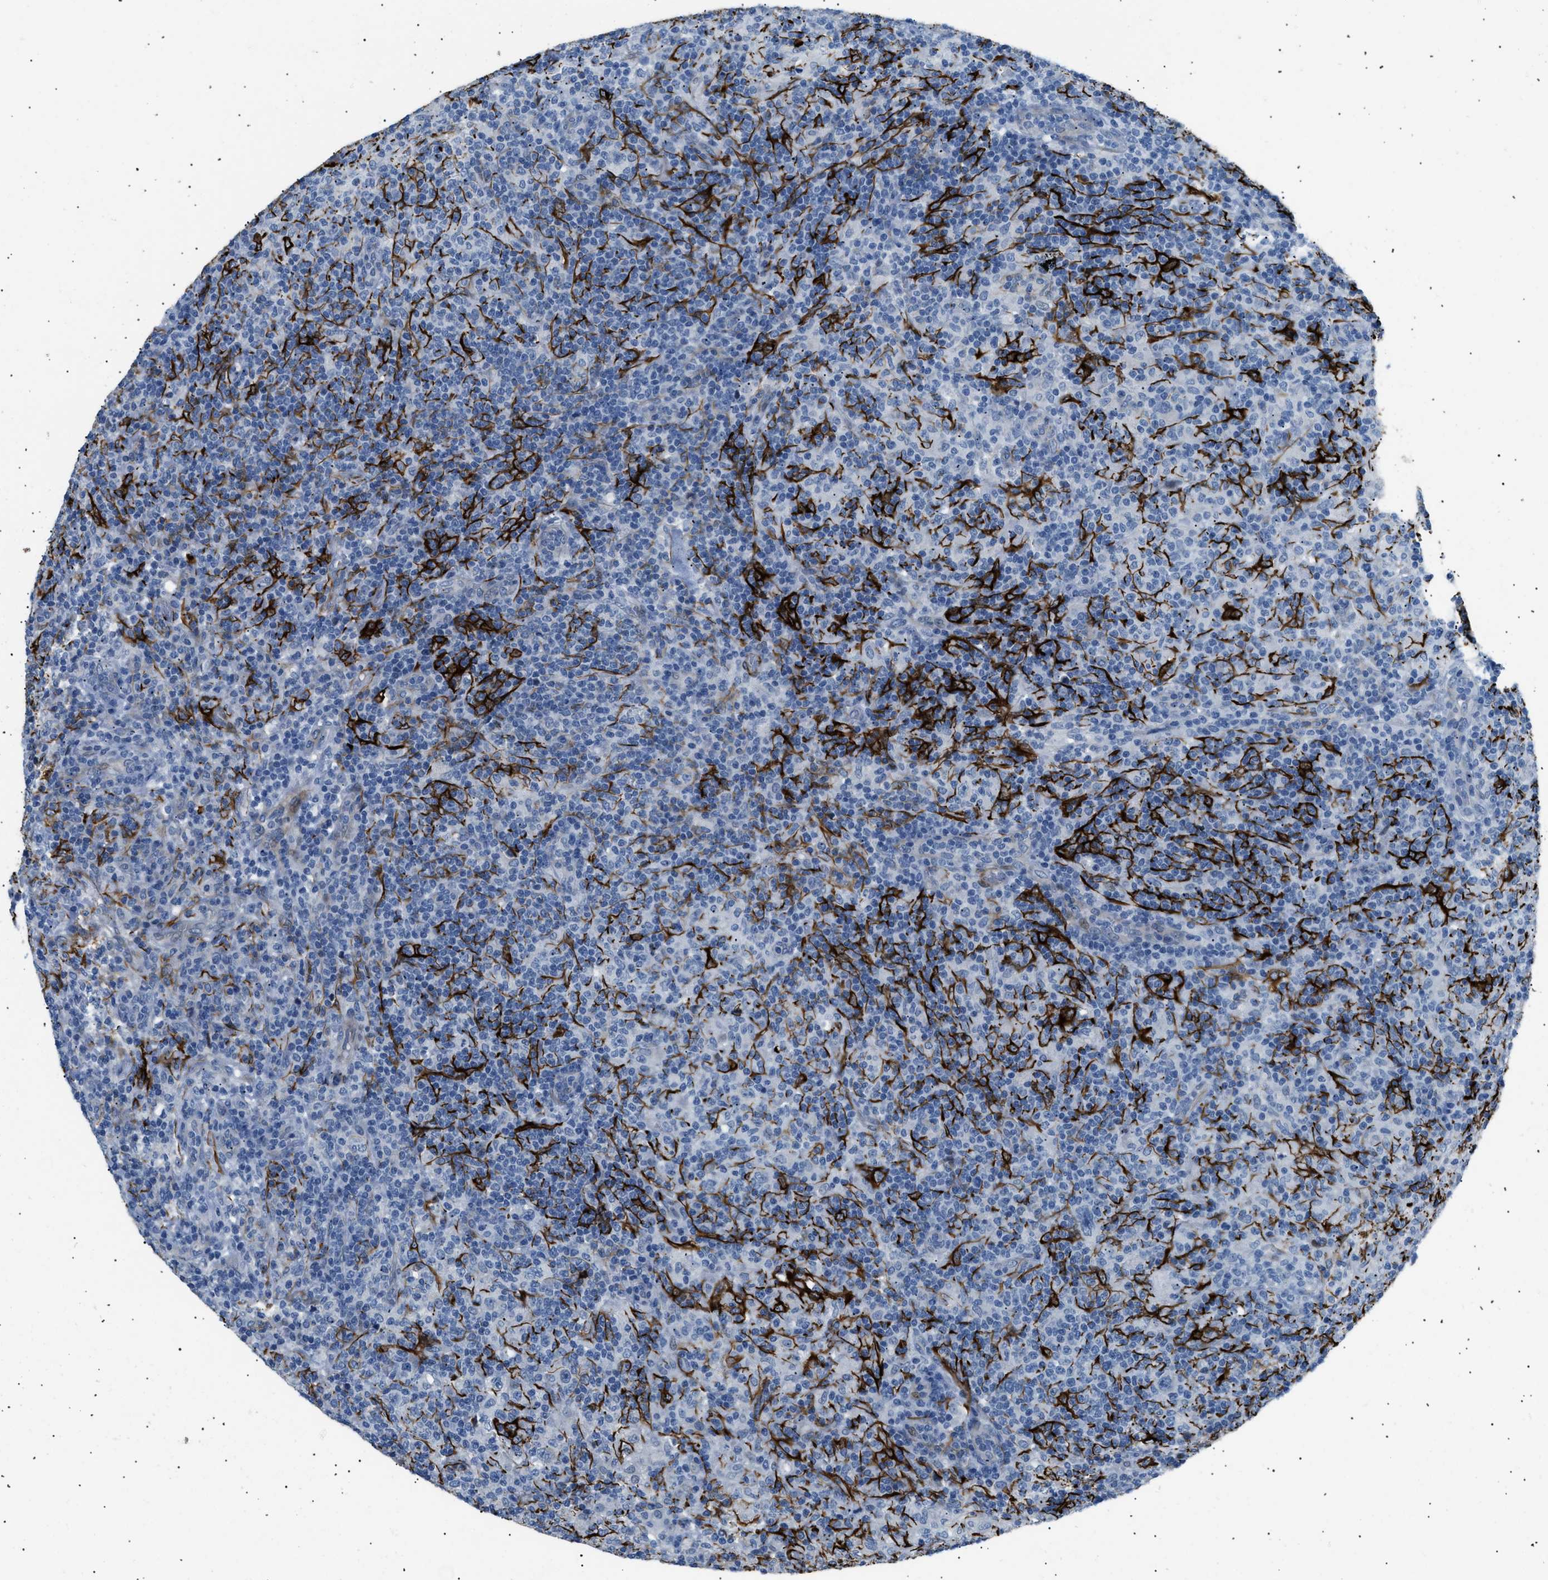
{"staining": {"intensity": "negative", "quantity": "none", "location": "none"}, "tissue": "lymphoma", "cell_type": "Tumor cells", "image_type": "cancer", "snomed": [{"axis": "morphology", "description": "Hodgkin's disease, NOS"}, {"axis": "topography", "description": "Lymph node"}], "caption": "Lymphoma was stained to show a protein in brown. There is no significant positivity in tumor cells. The staining is performed using DAB brown chromogen with nuclei counter-stained in using hematoxylin.", "gene": "ICA1", "patient": {"sex": "male", "age": 70}}